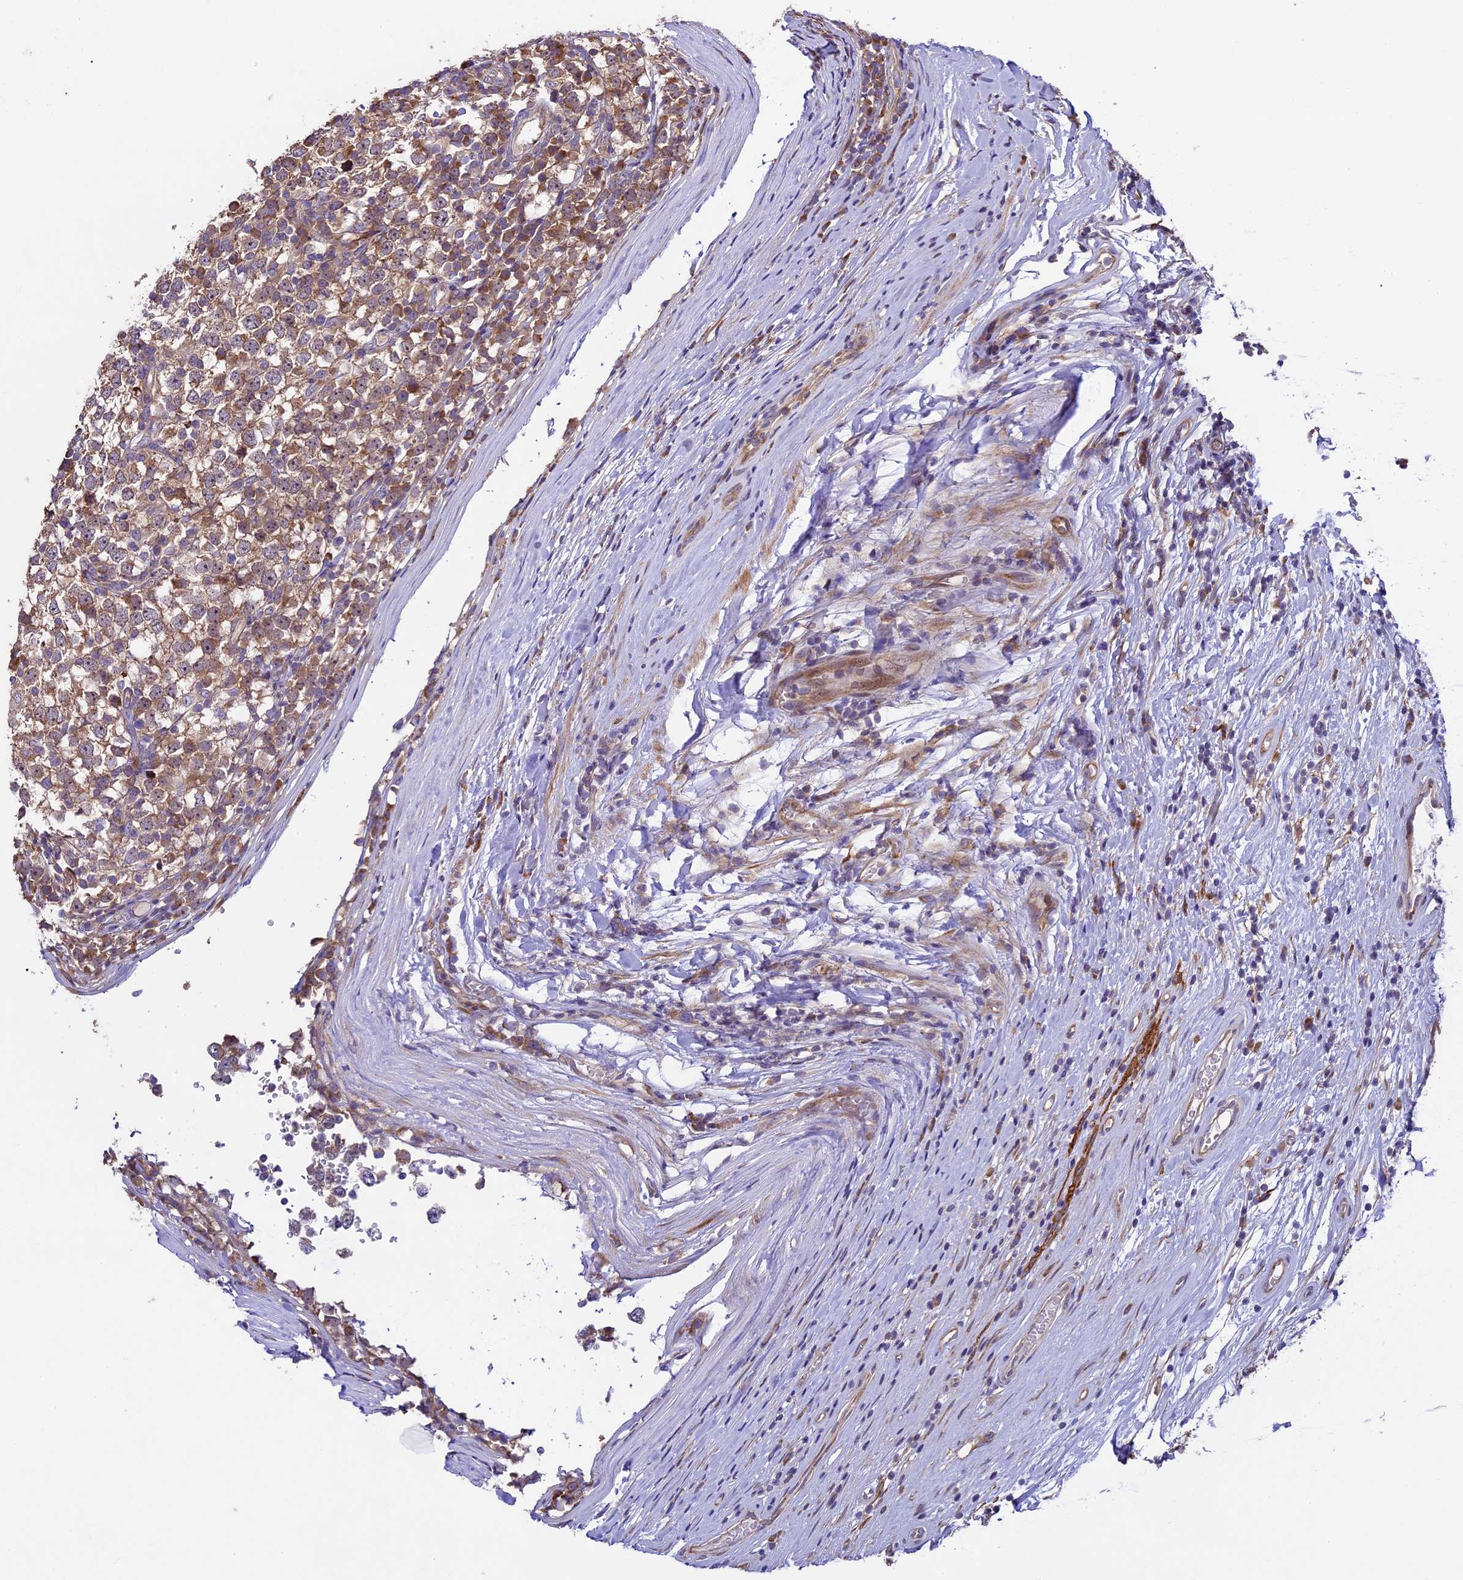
{"staining": {"intensity": "moderate", "quantity": "25%-75%", "location": "cytoplasmic/membranous"}, "tissue": "testis cancer", "cell_type": "Tumor cells", "image_type": "cancer", "snomed": [{"axis": "morphology", "description": "Seminoma, NOS"}, {"axis": "topography", "description": "Testis"}], "caption": "Testis seminoma tissue shows moderate cytoplasmic/membranous staining in approximately 25%-75% of tumor cells", "gene": "SPIRE1", "patient": {"sex": "male", "age": 65}}